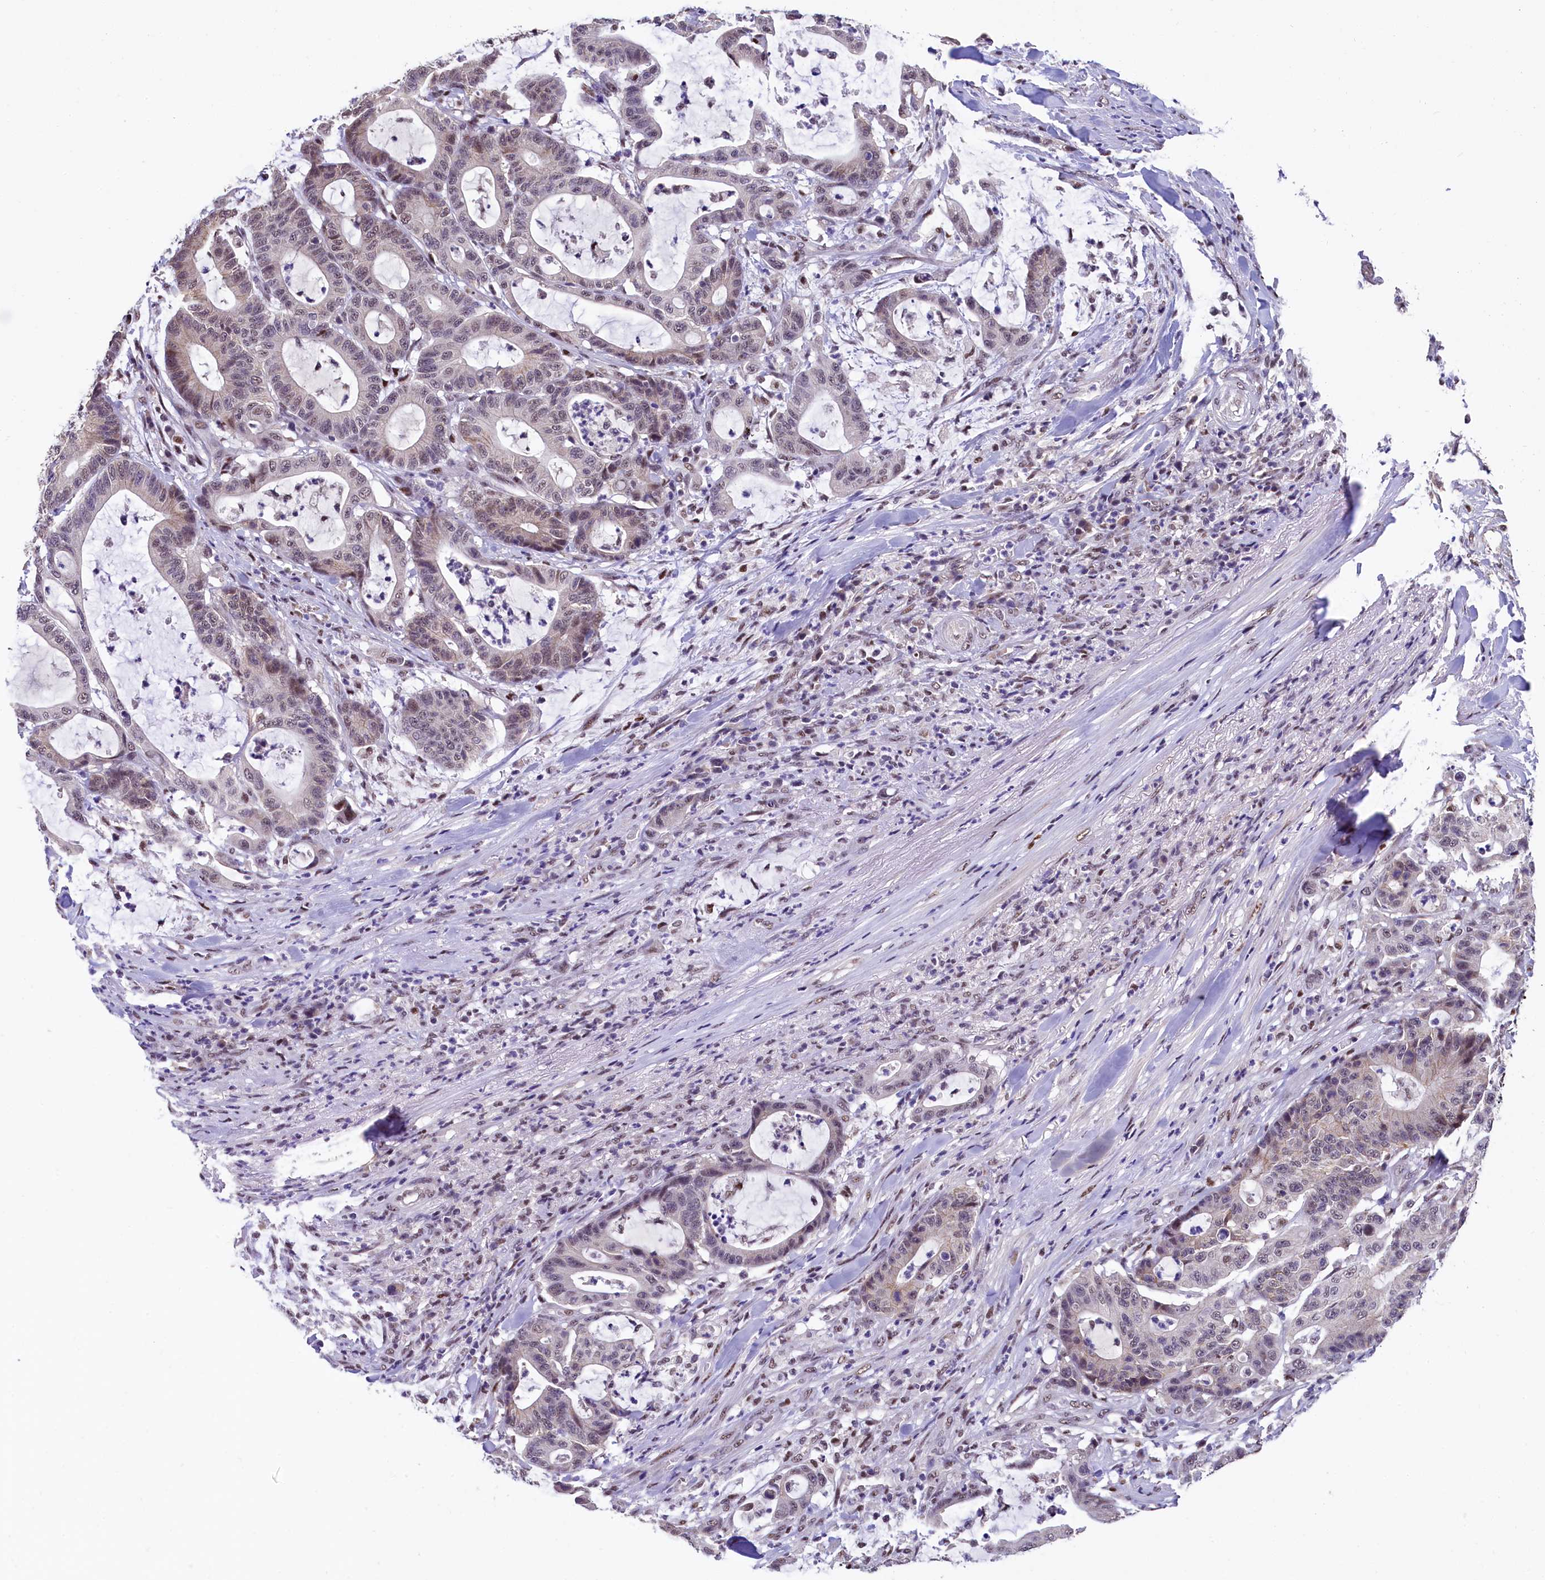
{"staining": {"intensity": "weak", "quantity": "25%-75%", "location": "nuclear"}, "tissue": "colorectal cancer", "cell_type": "Tumor cells", "image_type": "cancer", "snomed": [{"axis": "morphology", "description": "Adenocarcinoma, NOS"}, {"axis": "topography", "description": "Colon"}], "caption": "Colorectal cancer (adenocarcinoma) stained with a protein marker shows weak staining in tumor cells.", "gene": "HECTD4", "patient": {"sex": "female", "age": 84}}